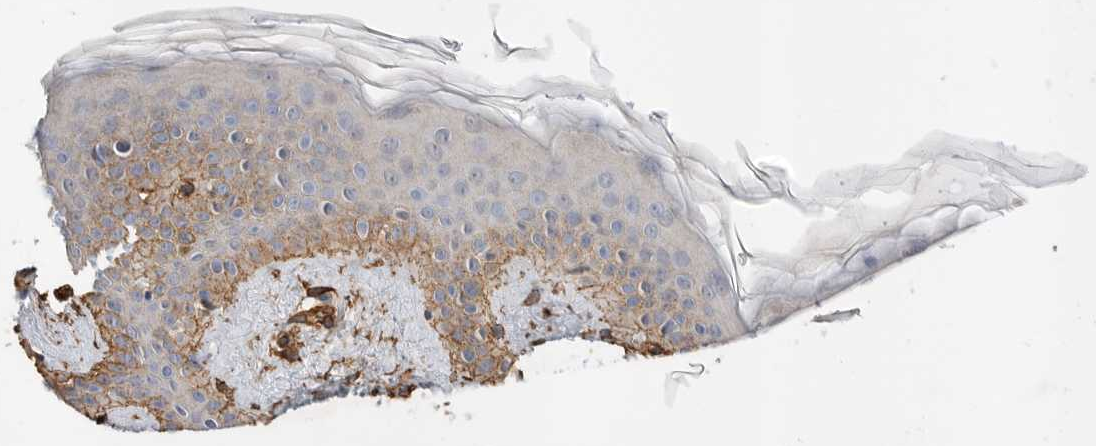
{"staining": {"intensity": "moderate", "quantity": ">75%", "location": "cytoplasmic/membranous"}, "tissue": "skin", "cell_type": "Fibroblasts", "image_type": "normal", "snomed": [{"axis": "morphology", "description": "Normal tissue, NOS"}, {"axis": "topography", "description": "Skin"}], "caption": "IHC of benign human skin exhibits medium levels of moderate cytoplasmic/membranous staining in approximately >75% of fibroblasts.", "gene": "JMJD4", "patient": {"sex": "female", "age": 46}}